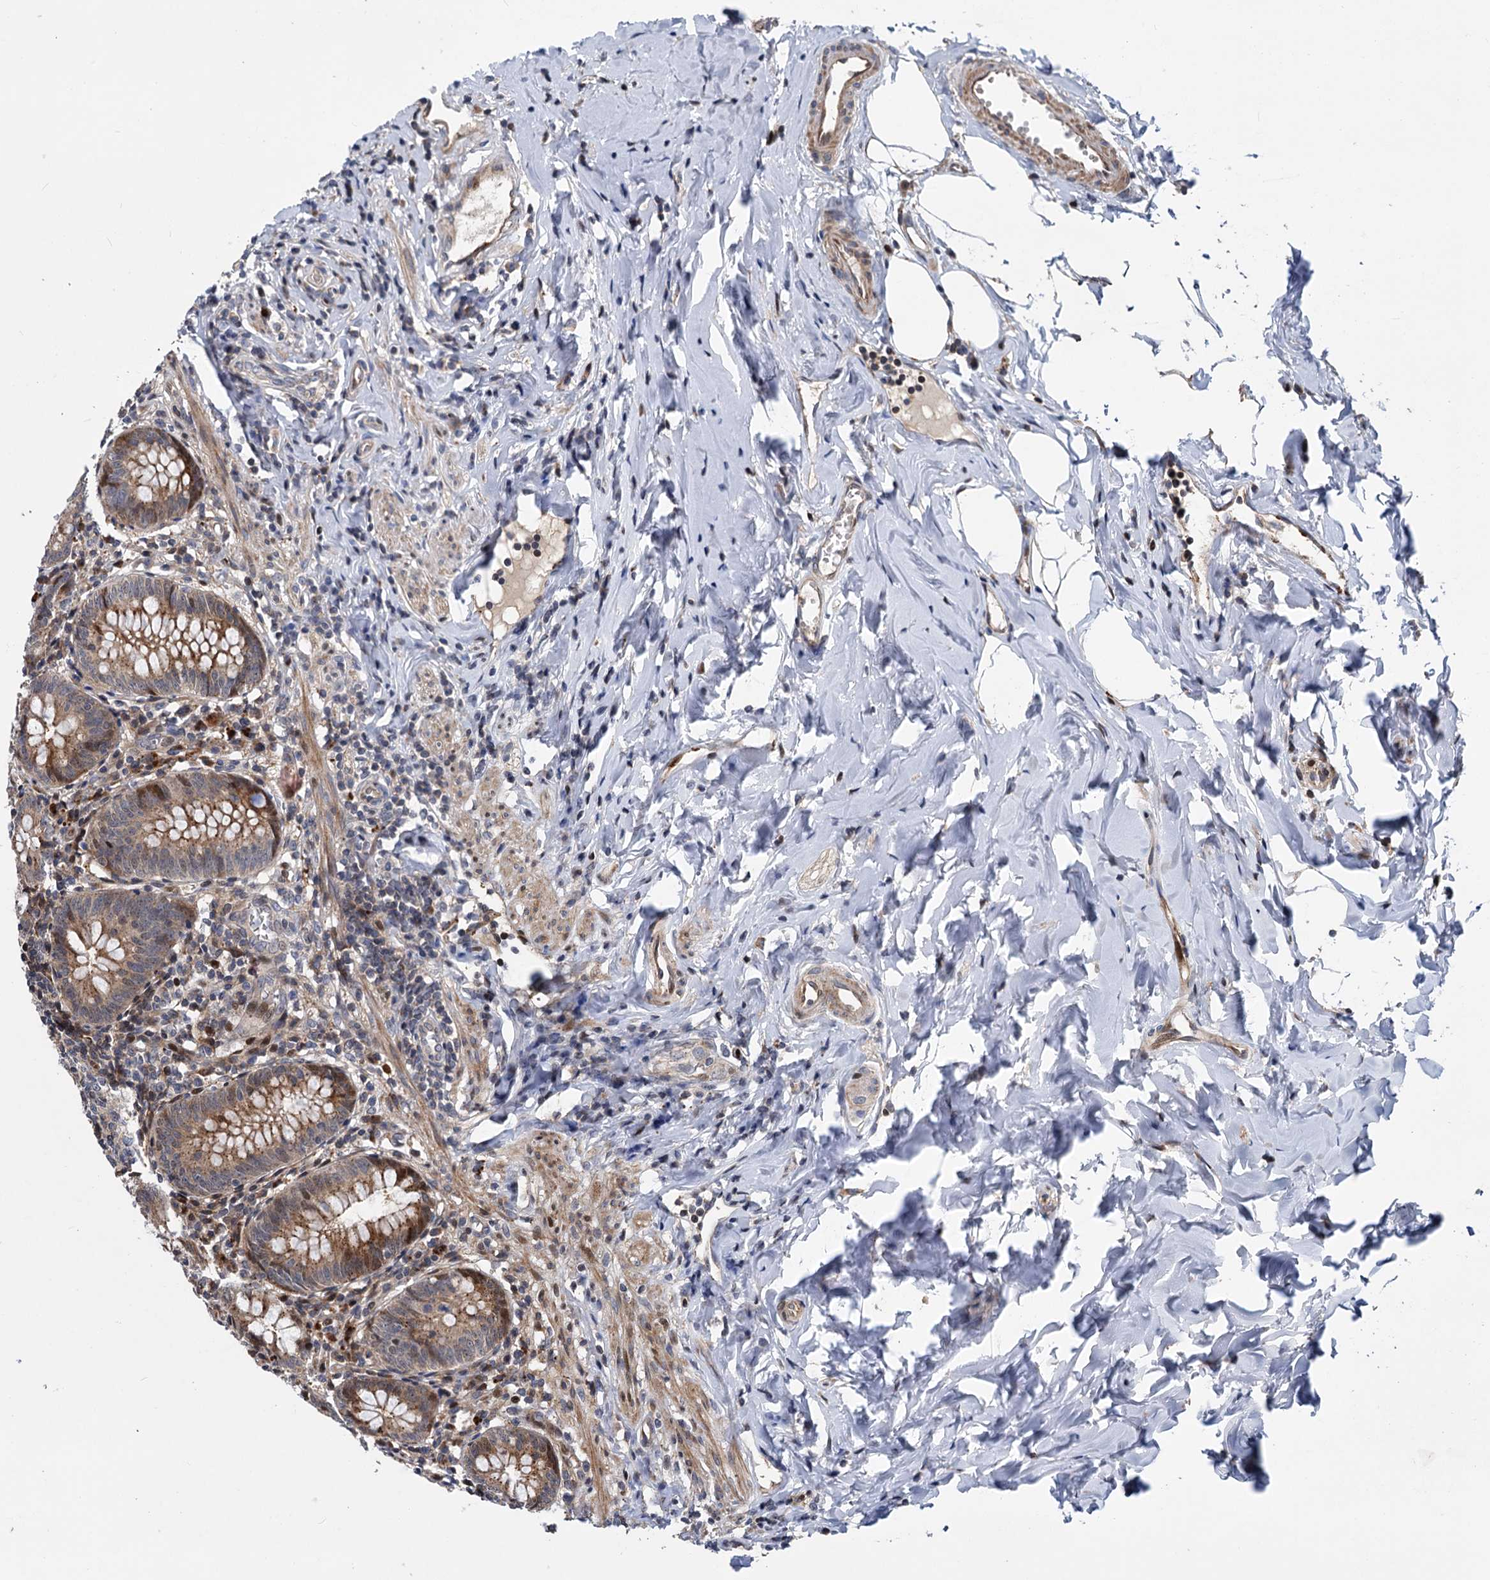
{"staining": {"intensity": "moderate", "quantity": ">75%", "location": "cytoplasmic/membranous"}, "tissue": "appendix", "cell_type": "Glandular cells", "image_type": "normal", "snomed": [{"axis": "morphology", "description": "Normal tissue, NOS"}, {"axis": "topography", "description": "Appendix"}], "caption": "Glandular cells demonstrate medium levels of moderate cytoplasmic/membranous positivity in about >75% of cells in unremarkable human appendix. The protein of interest is shown in brown color, while the nuclei are stained blue.", "gene": "UBR1", "patient": {"sex": "female", "age": 54}}